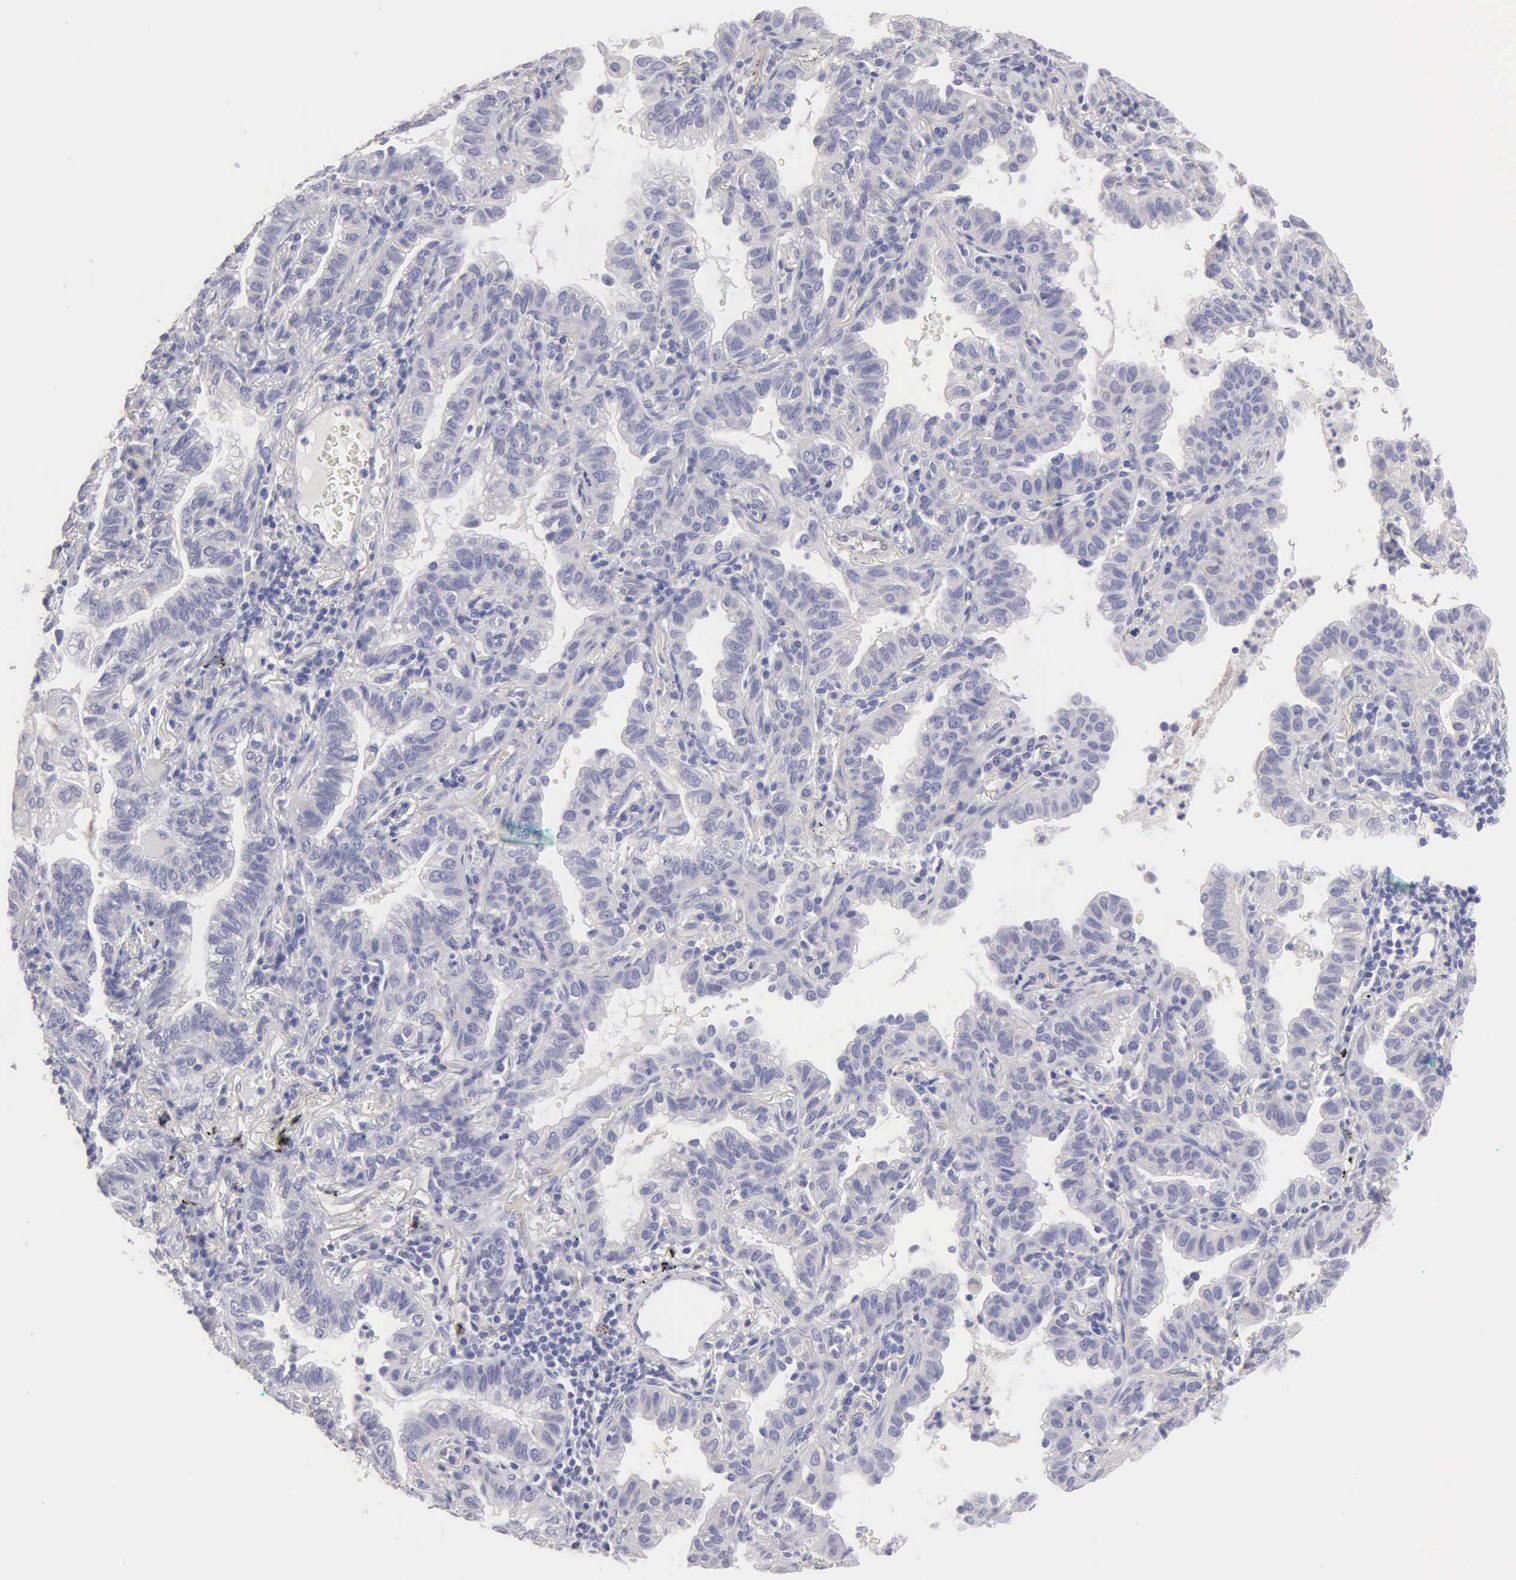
{"staining": {"intensity": "negative", "quantity": "none", "location": "none"}, "tissue": "lung cancer", "cell_type": "Tumor cells", "image_type": "cancer", "snomed": [{"axis": "morphology", "description": "Adenocarcinoma, NOS"}, {"axis": "topography", "description": "Lung"}], "caption": "Immunohistochemistry (IHC) histopathology image of human lung adenocarcinoma stained for a protein (brown), which displays no expression in tumor cells.", "gene": "APP", "patient": {"sex": "female", "age": 50}}